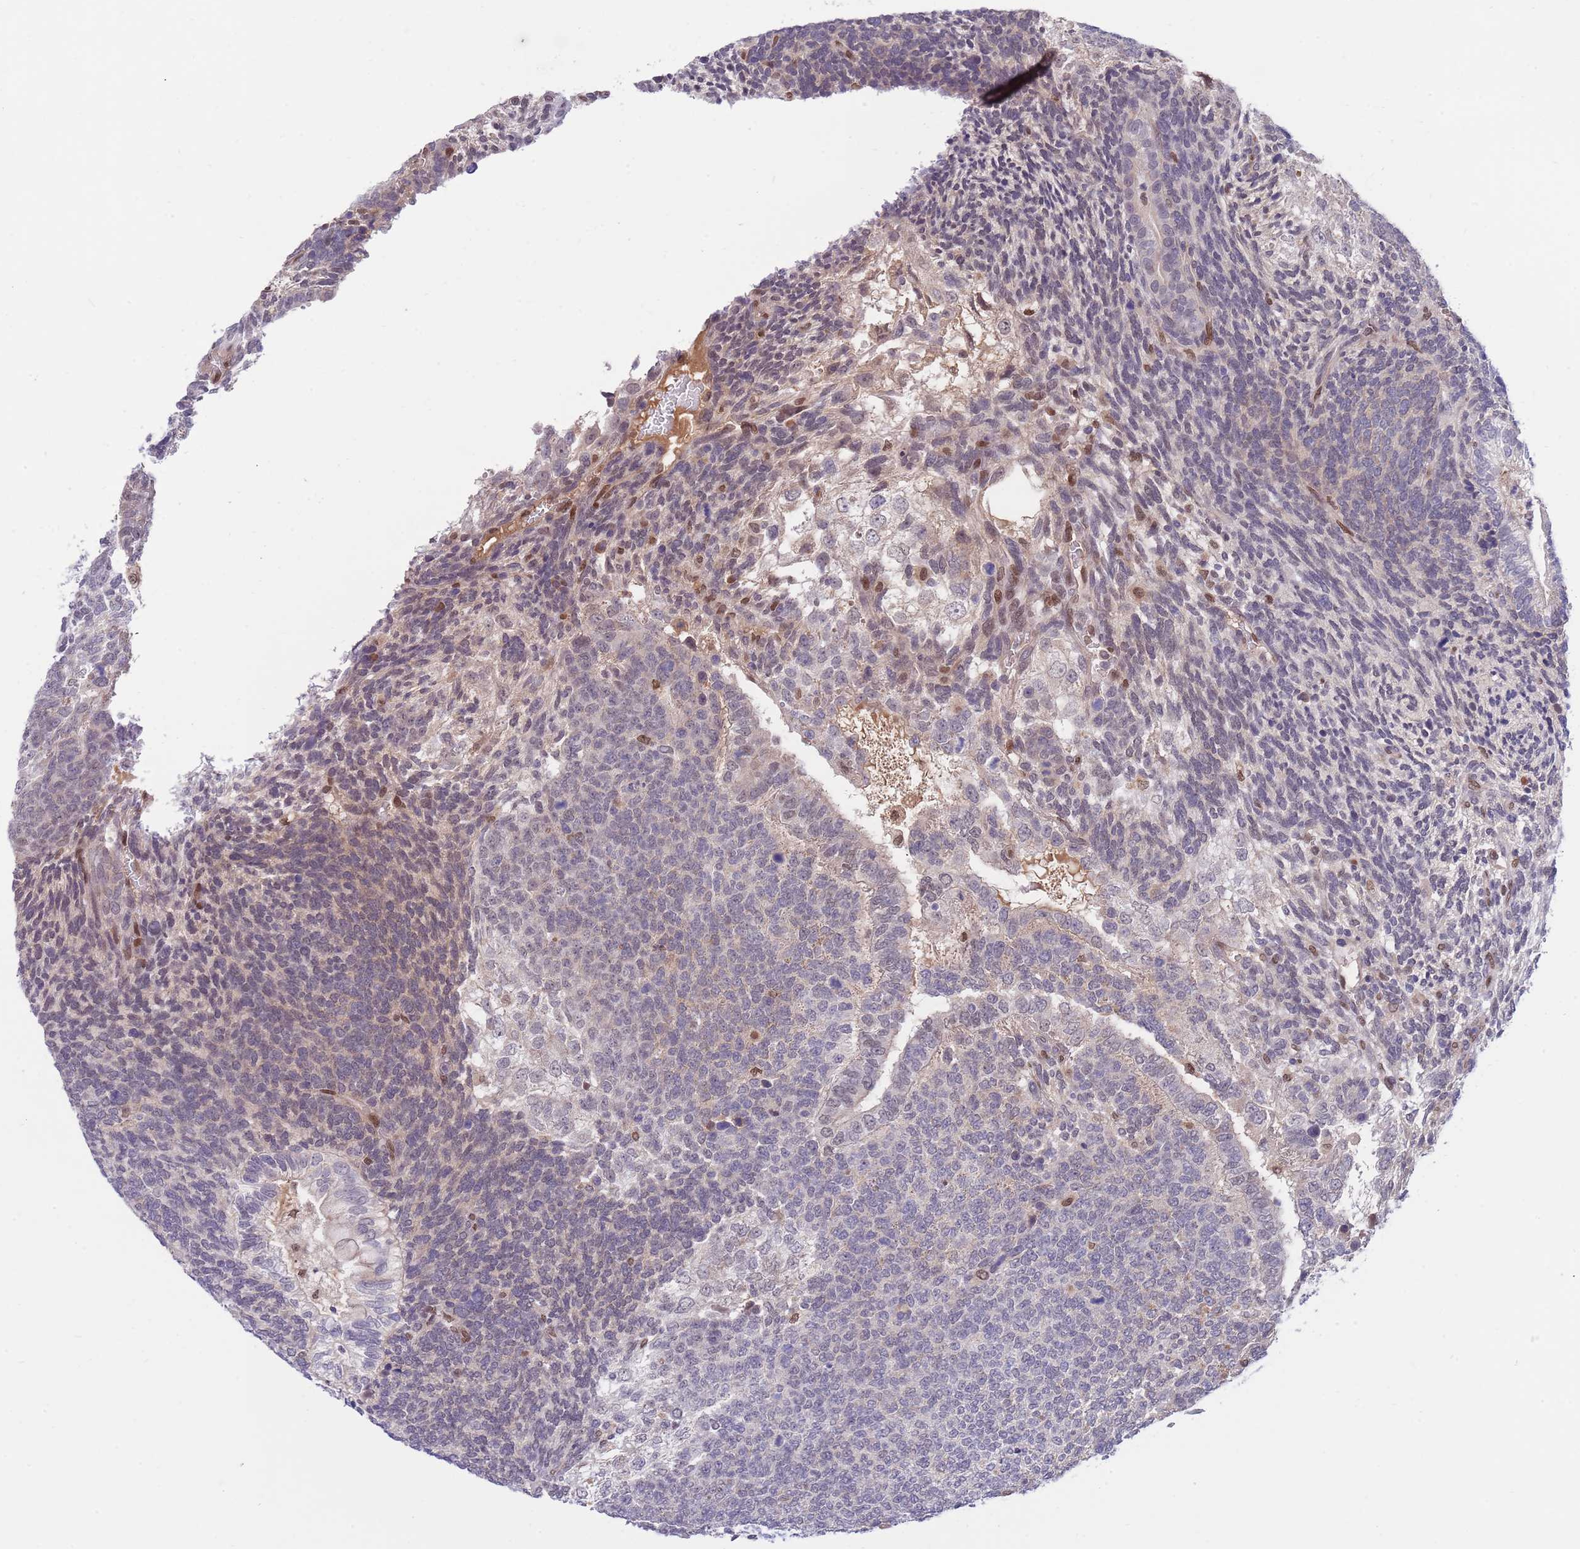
{"staining": {"intensity": "moderate", "quantity": "<25%", "location": "nuclear"}, "tissue": "testis cancer", "cell_type": "Tumor cells", "image_type": "cancer", "snomed": [{"axis": "morphology", "description": "Carcinoma, Embryonal, NOS"}, {"axis": "topography", "description": "Testis"}], "caption": "Protein staining exhibits moderate nuclear expression in about <25% of tumor cells in testis cancer.", "gene": "NLRP6", "patient": {"sex": "male", "age": 23}}